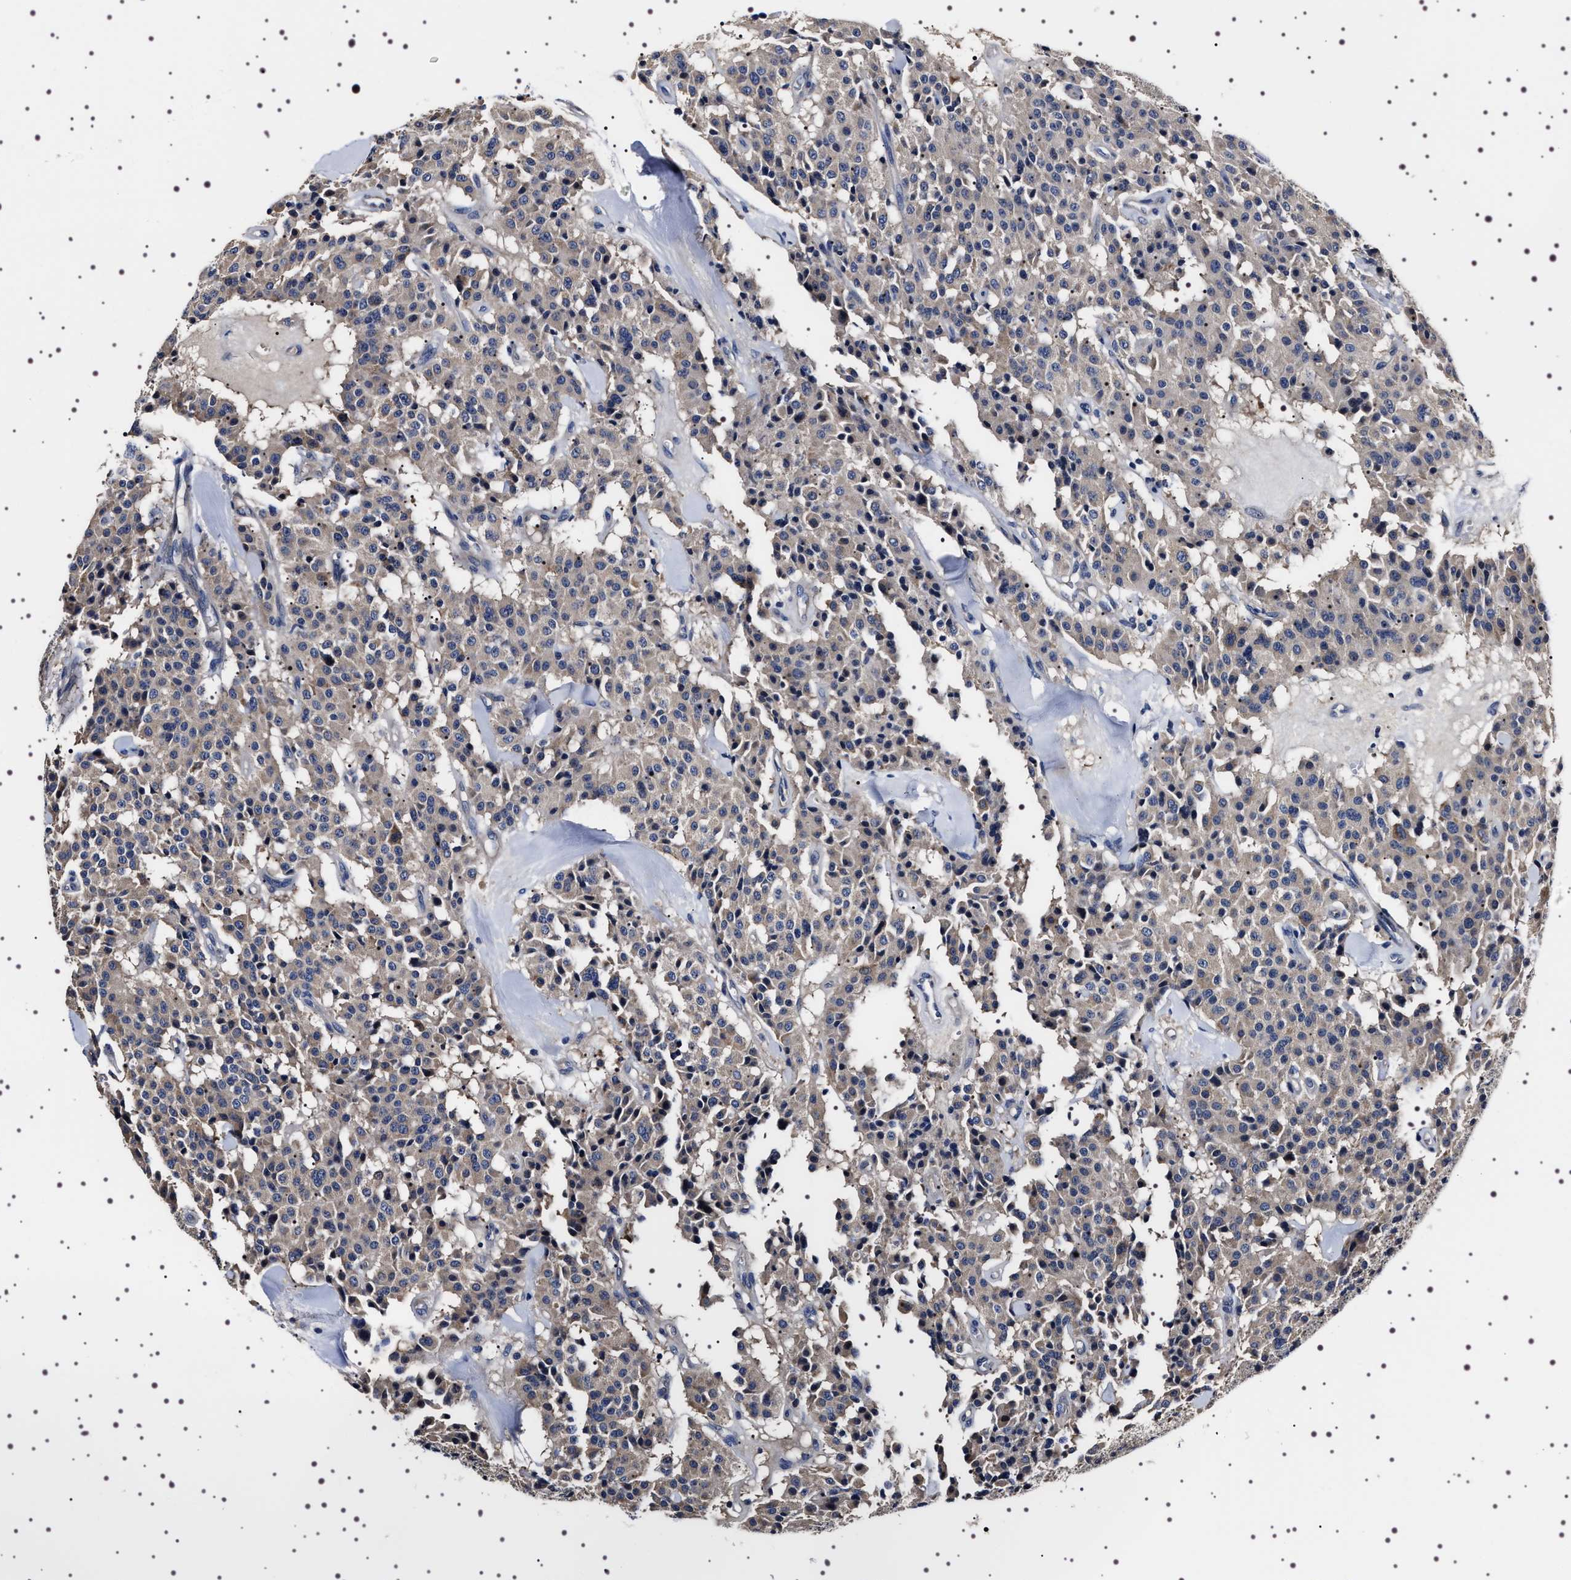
{"staining": {"intensity": "weak", "quantity": ">75%", "location": "cytoplasmic/membranous"}, "tissue": "carcinoid", "cell_type": "Tumor cells", "image_type": "cancer", "snomed": [{"axis": "morphology", "description": "Carcinoid, malignant, NOS"}, {"axis": "topography", "description": "Lung"}], "caption": "Approximately >75% of tumor cells in carcinoid demonstrate weak cytoplasmic/membranous protein expression as visualized by brown immunohistochemical staining.", "gene": "TARBP1", "patient": {"sex": "male", "age": 30}}